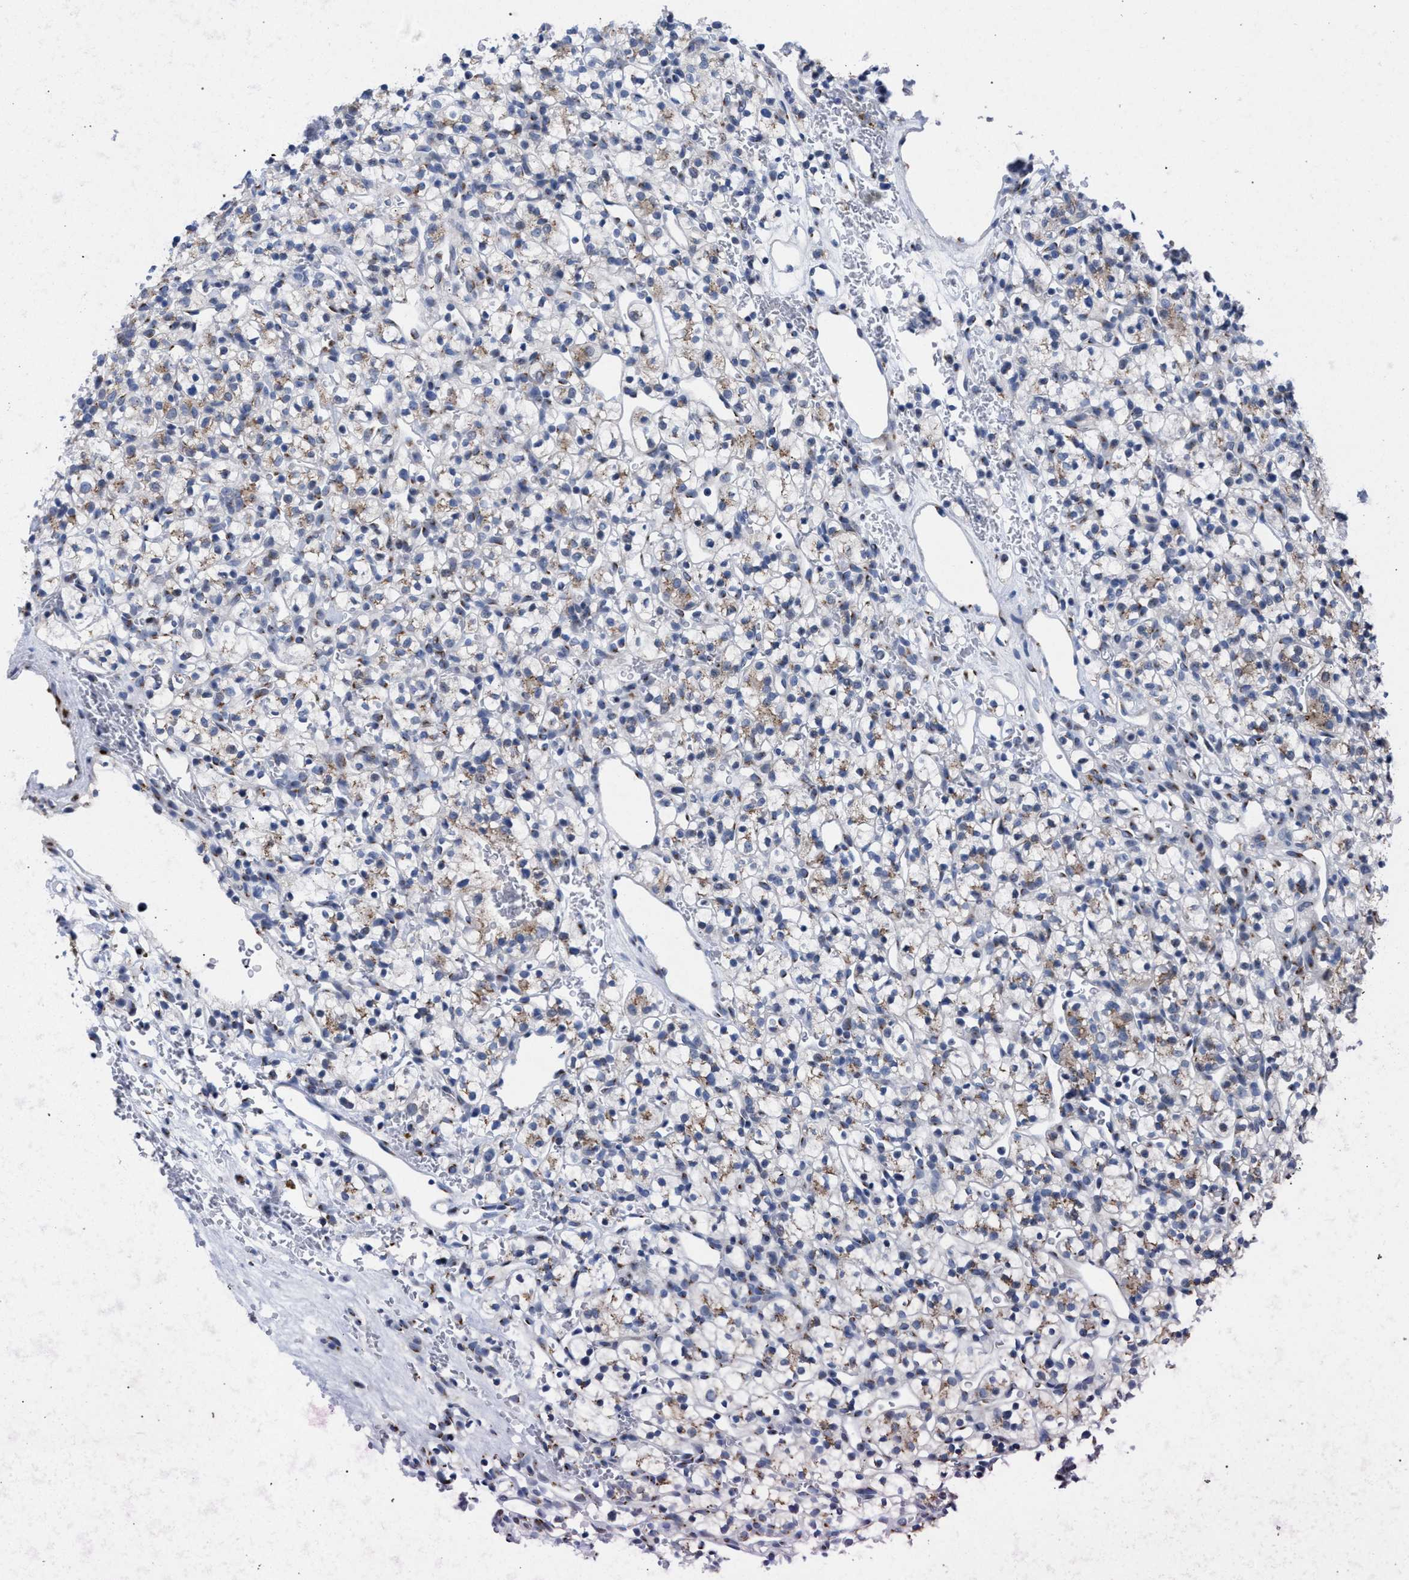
{"staining": {"intensity": "weak", "quantity": "25%-75%", "location": "cytoplasmic/membranous"}, "tissue": "renal cancer", "cell_type": "Tumor cells", "image_type": "cancer", "snomed": [{"axis": "morphology", "description": "Adenocarcinoma, NOS"}, {"axis": "topography", "description": "Kidney"}], "caption": "The immunohistochemical stain shows weak cytoplasmic/membranous positivity in tumor cells of renal cancer (adenocarcinoma) tissue.", "gene": "GOLGA2", "patient": {"sex": "female", "age": 57}}